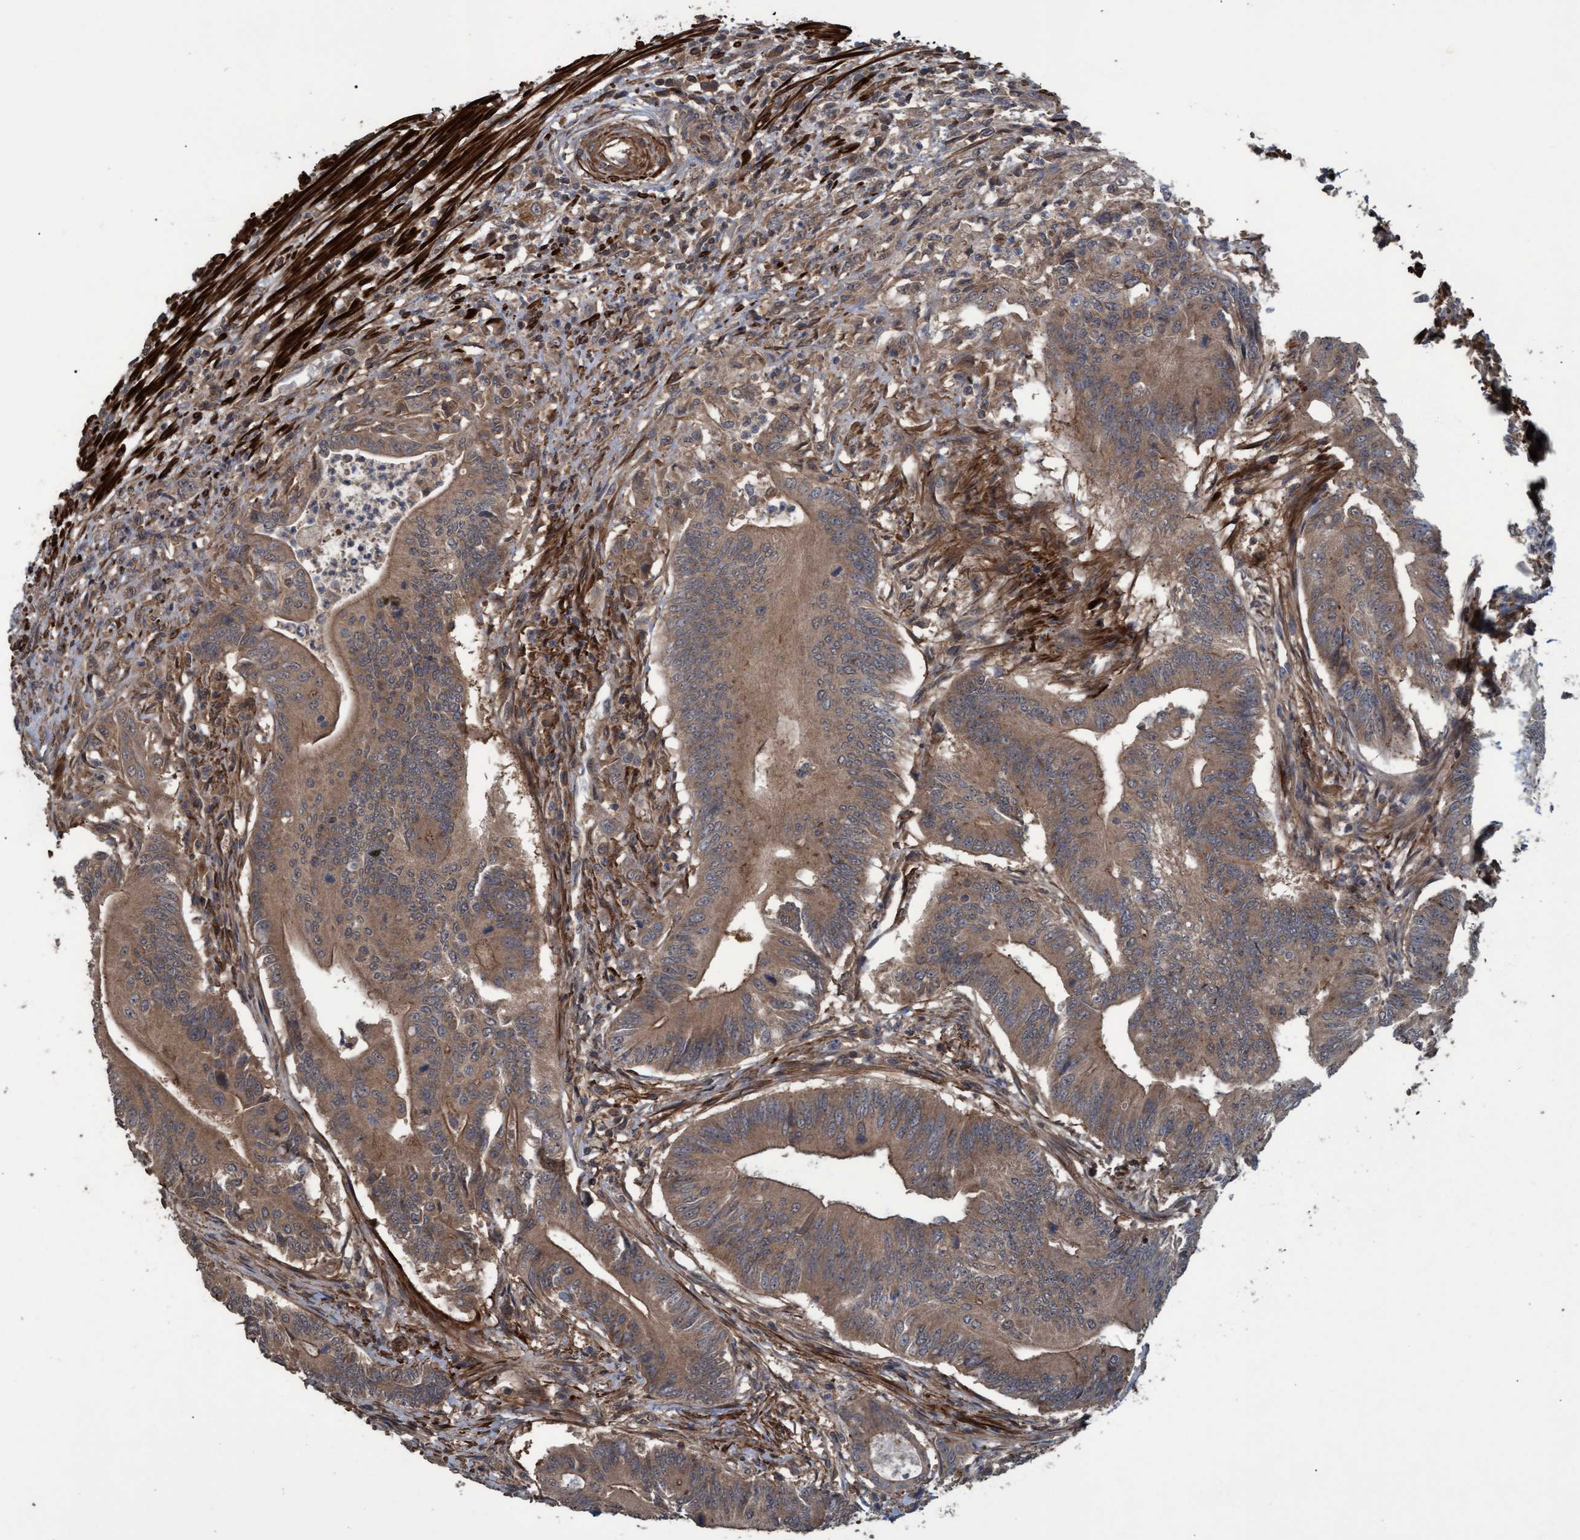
{"staining": {"intensity": "moderate", "quantity": ">75%", "location": "cytoplasmic/membranous"}, "tissue": "colorectal cancer", "cell_type": "Tumor cells", "image_type": "cancer", "snomed": [{"axis": "morphology", "description": "Adenoma, NOS"}, {"axis": "morphology", "description": "Adenocarcinoma, NOS"}, {"axis": "topography", "description": "Colon"}], "caption": "A high-resolution histopathology image shows immunohistochemistry (IHC) staining of adenocarcinoma (colorectal), which exhibits moderate cytoplasmic/membranous expression in about >75% of tumor cells.", "gene": "GGT6", "patient": {"sex": "male", "age": 79}}